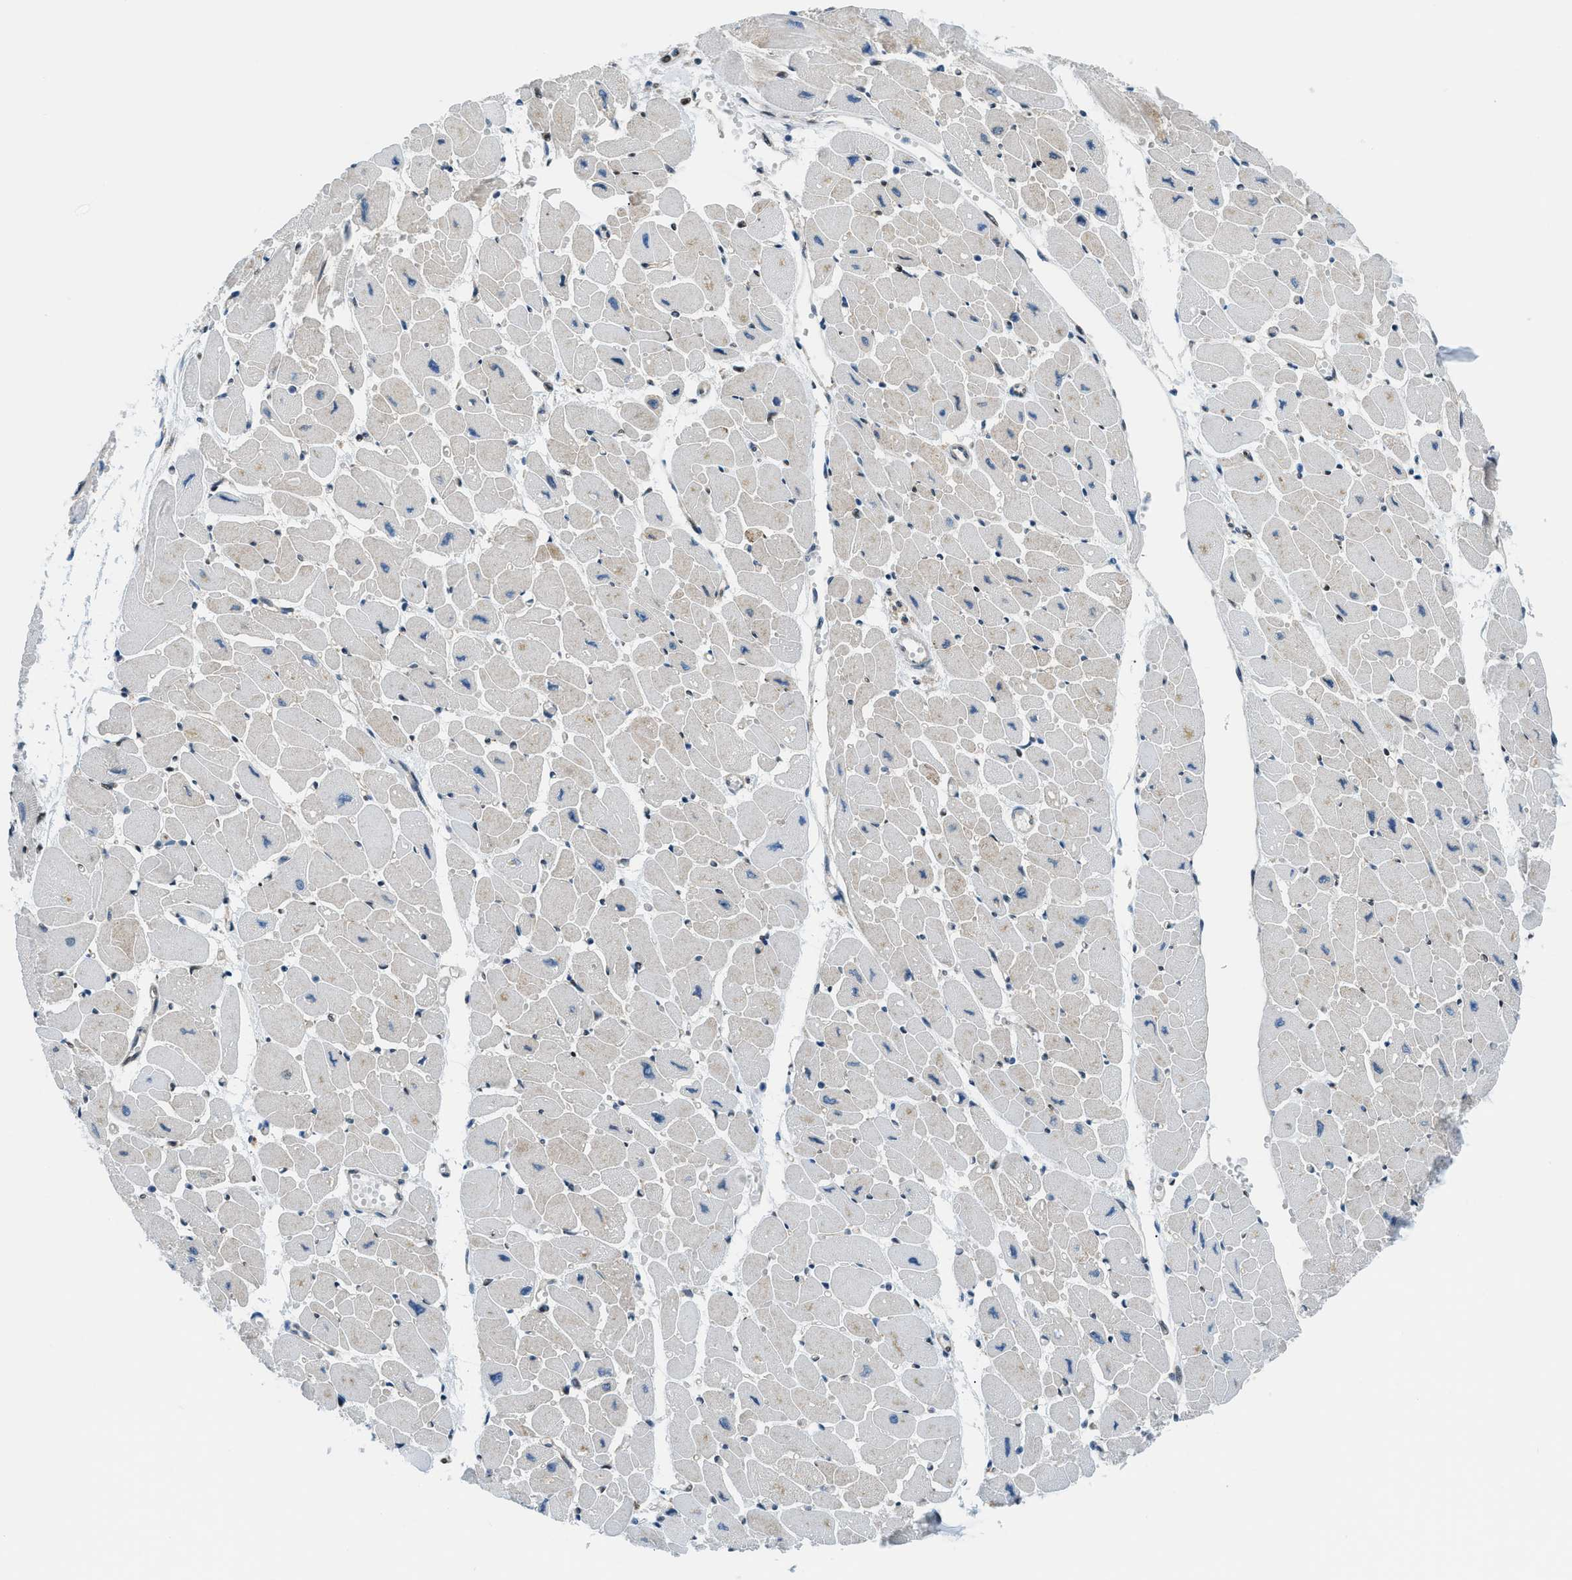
{"staining": {"intensity": "weak", "quantity": "<25%", "location": "cytoplasmic/membranous"}, "tissue": "heart muscle", "cell_type": "Cardiomyocytes", "image_type": "normal", "snomed": [{"axis": "morphology", "description": "Normal tissue, NOS"}, {"axis": "topography", "description": "Heart"}], "caption": "This is an immunohistochemistry image of unremarkable heart muscle. There is no staining in cardiomyocytes.", "gene": "YWHAE", "patient": {"sex": "female", "age": 54}}